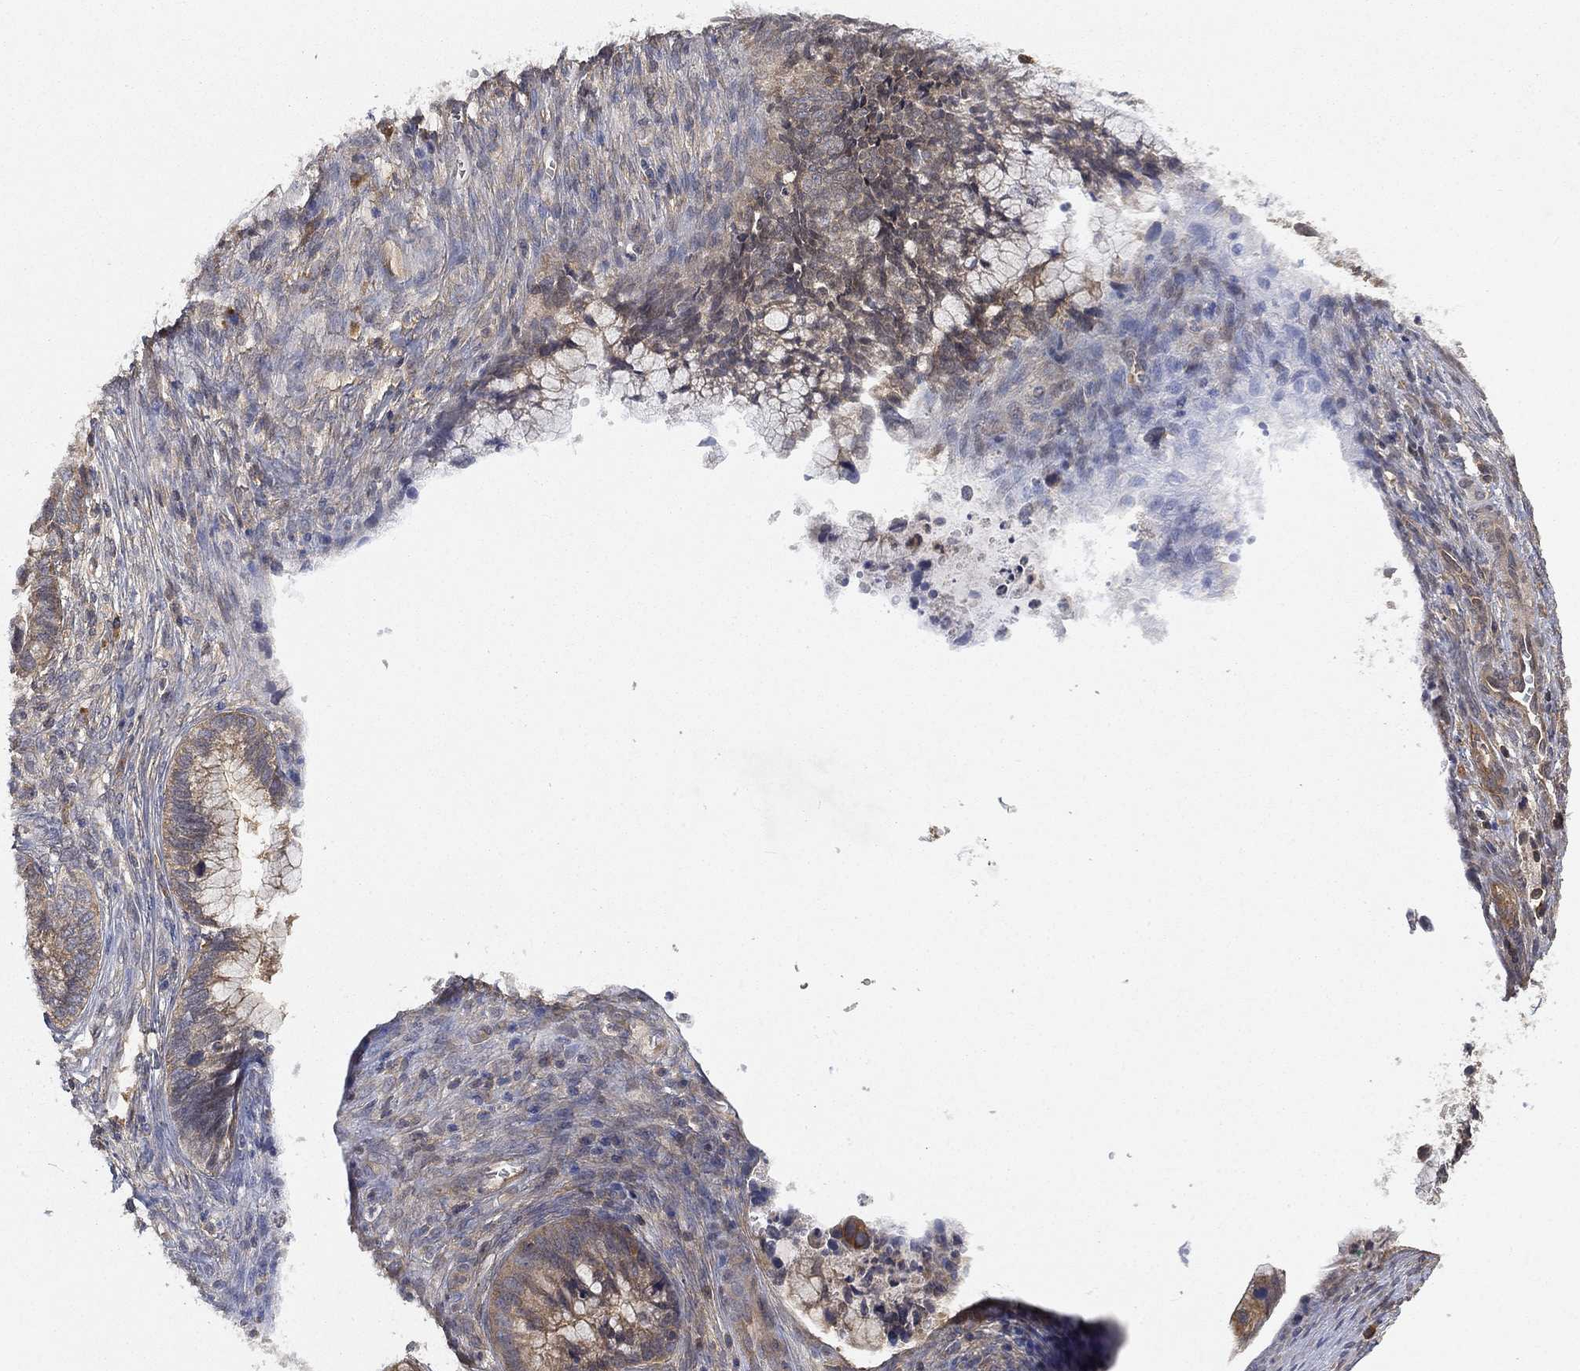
{"staining": {"intensity": "negative", "quantity": "none", "location": "none"}, "tissue": "cervical cancer", "cell_type": "Tumor cells", "image_type": "cancer", "snomed": [{"axis": "morphology", "description": "Adenocarcinoma, NOS"}, {"axis": "topography", "description": "Cervix"}], "caption": "A photomicrograph of cervical cancer (adenocarcinoma) stained for a protein demonstrates no brown staining in tumor cells.", "gene": "UBA5", "patient": {"sex": "female", "age": 44}}